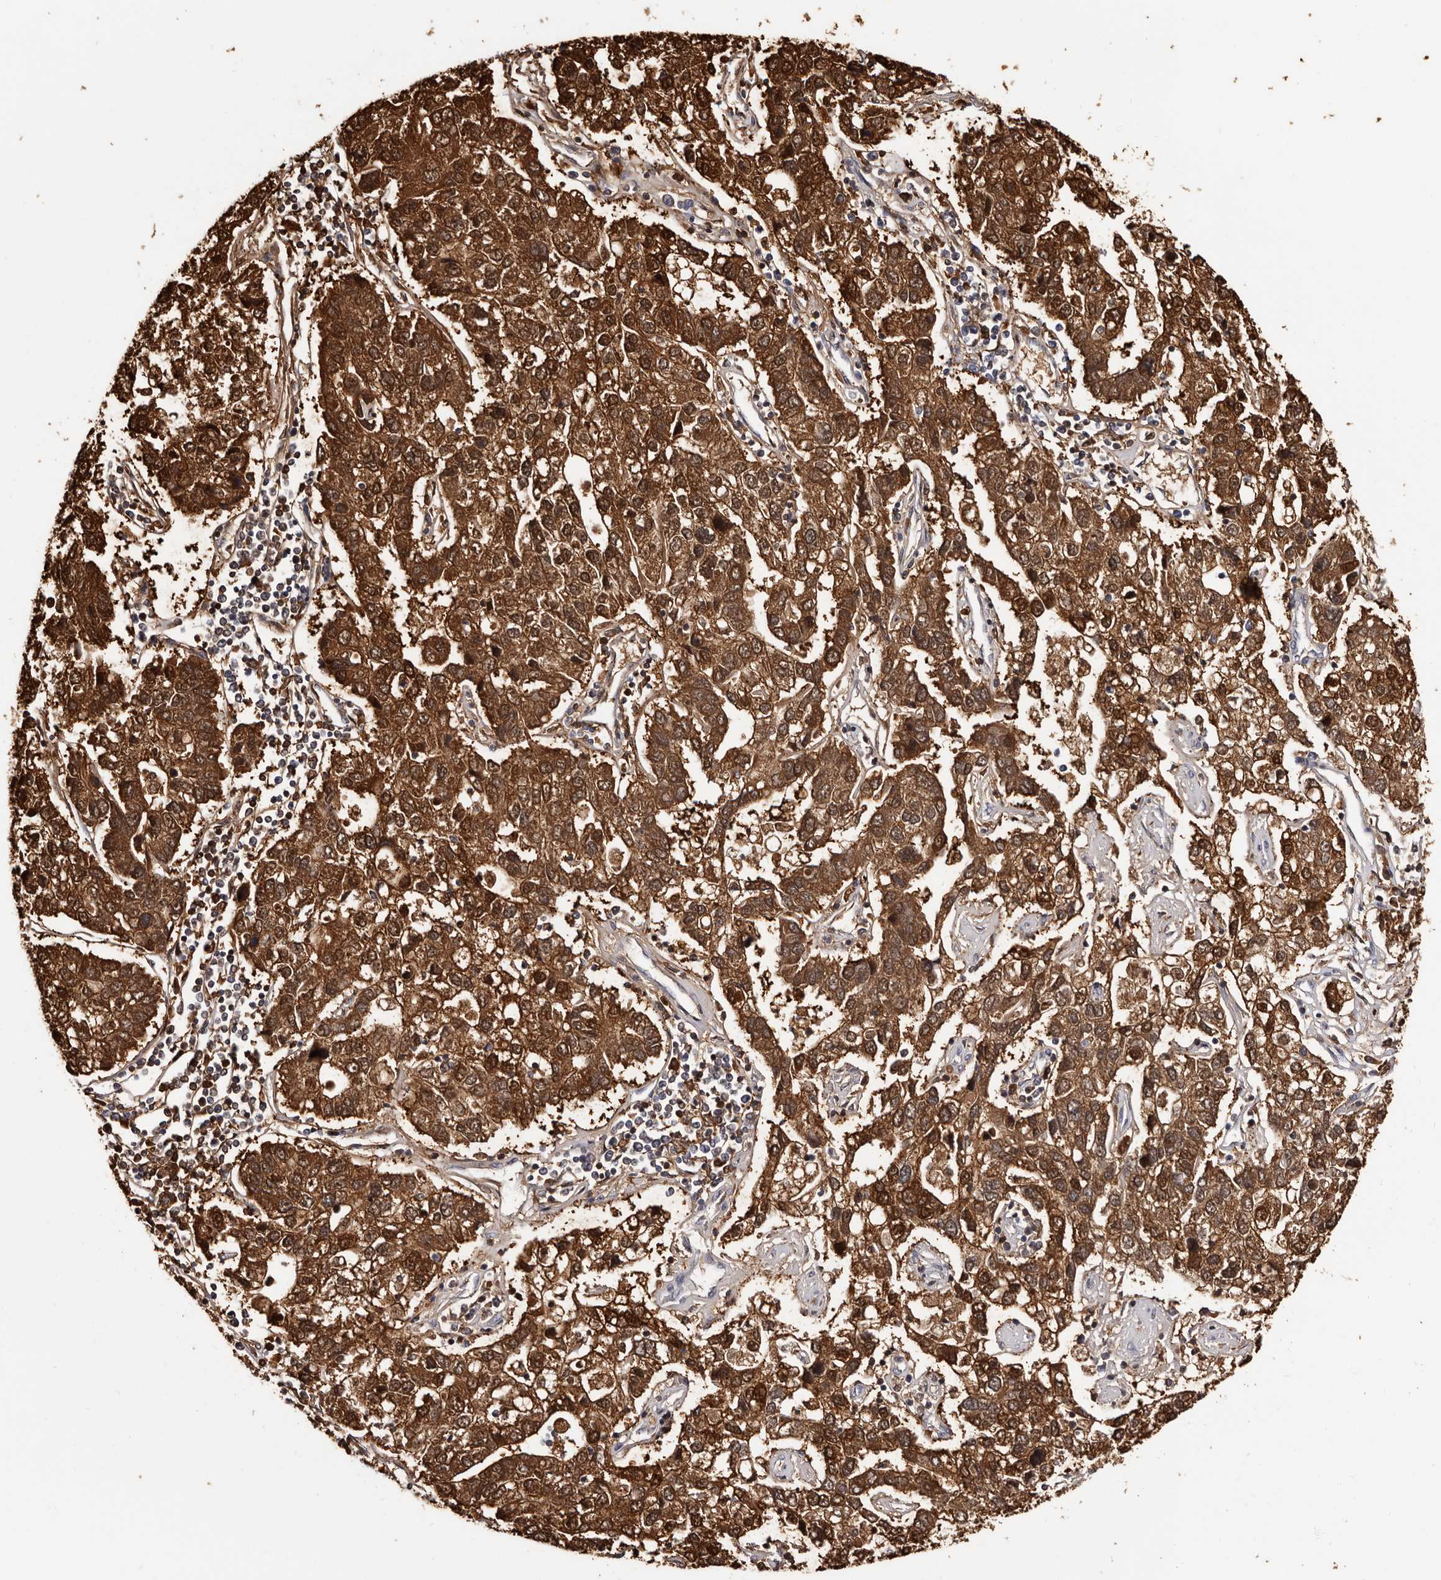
{"staining": {"intensity": "strong", "quantity": ">75%", "location": "cytoplasmic/membranous,nuclear"}, "tissue": "pancreatic cancer", "cell_type": "Tumor cells", "image_type": "cancer", "snomed": [{"axis": "morphology", "description": "Adenocarcinoma, NOS"}, {"axis": "topography", "description": "Pancreas"}], "caption": "Protein expression analysis of human adenocarcinoma (pancreatic) reveals strong cytoplasmic/membranous and nuclear staining in about >75% of tumor cells. (Stains: DAB (3,3'-diaminobenzidine) in brown, nuclei in blue, Microscopy: brightfield microscopy at high magnification).", "gene": "DNPH1", "patient": {"sex": "female", "age": 61}}